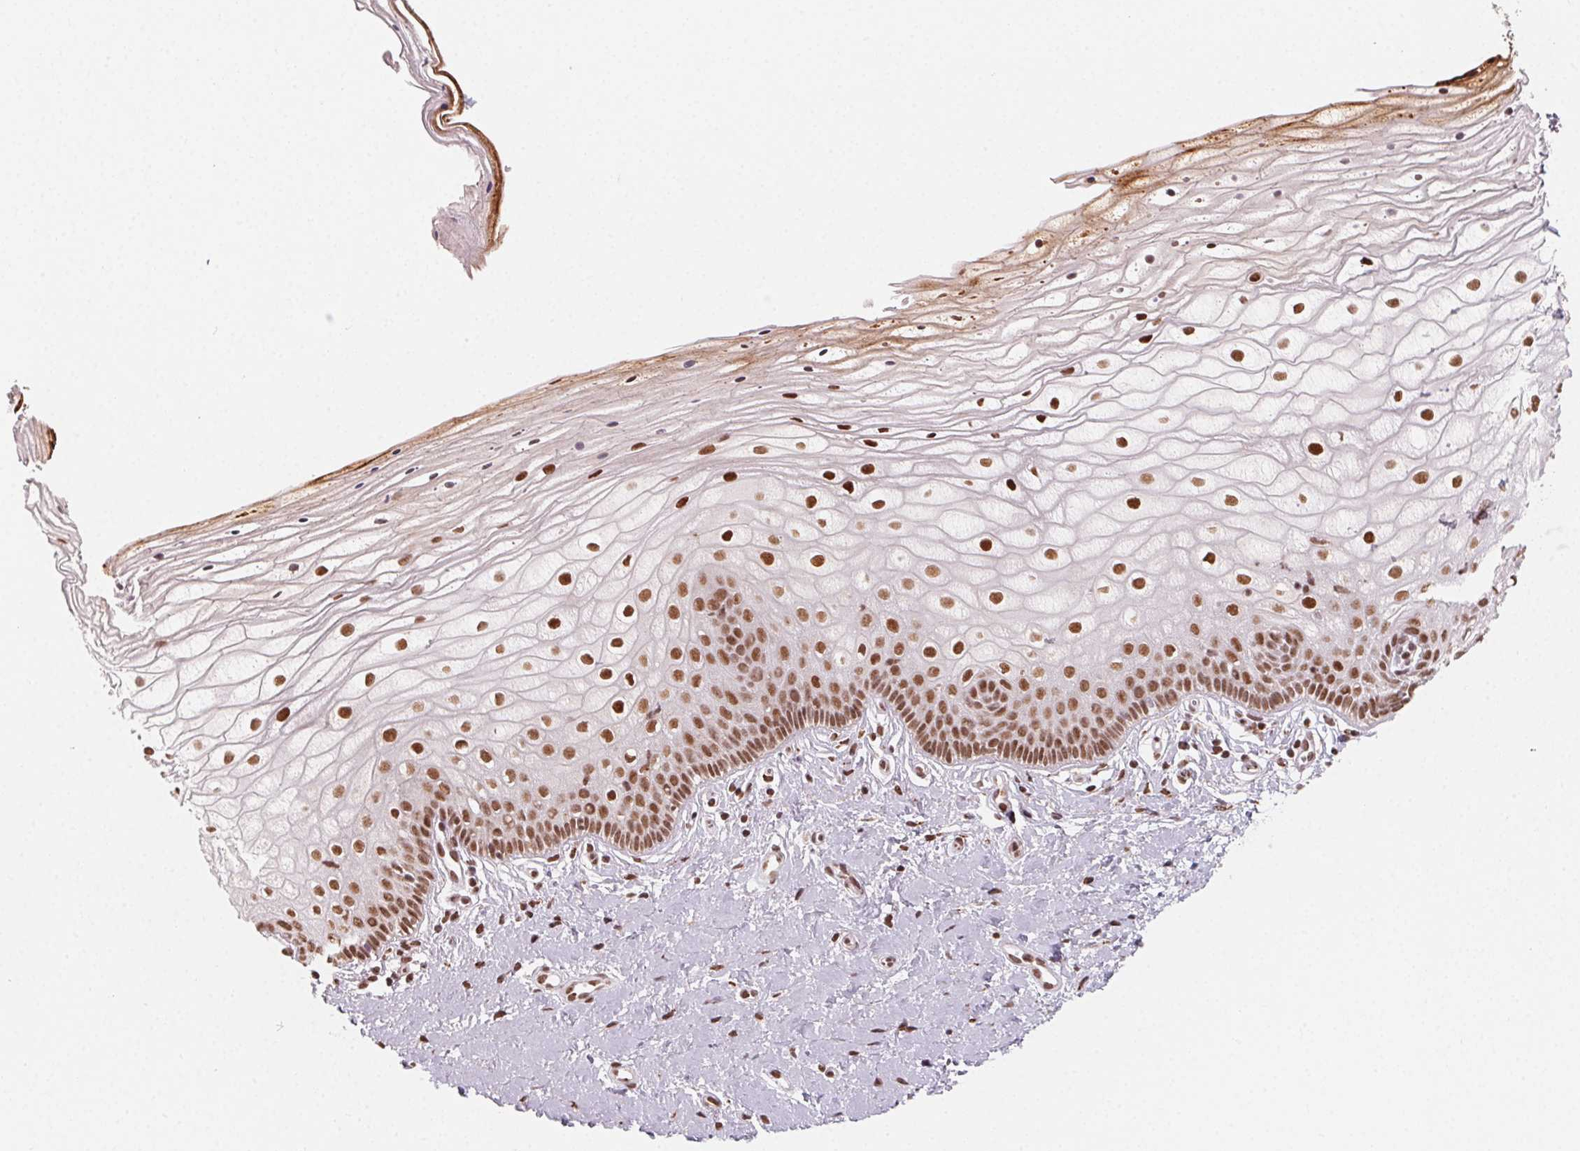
{"staining": {"intensity": "strong", "quantity": ">75%", "location": "nuclear"}, "tissue": "vagina", "cell_type": "Squamous epithelial cells", "image_type": "normal", "snomed": [{"axis": "morphology", "description": "Normal tissue, NOS"}, {"axis": "topography", "description": "Vagina"}], "caption": "Immunohistochemistry (DAB) staining of unremarkable human vagina shows strong nuclear protein expression in about >75% of squamous epithelial cells.", "gene": "TOPORS", "patient": {"sex": "female", "age": 39}}